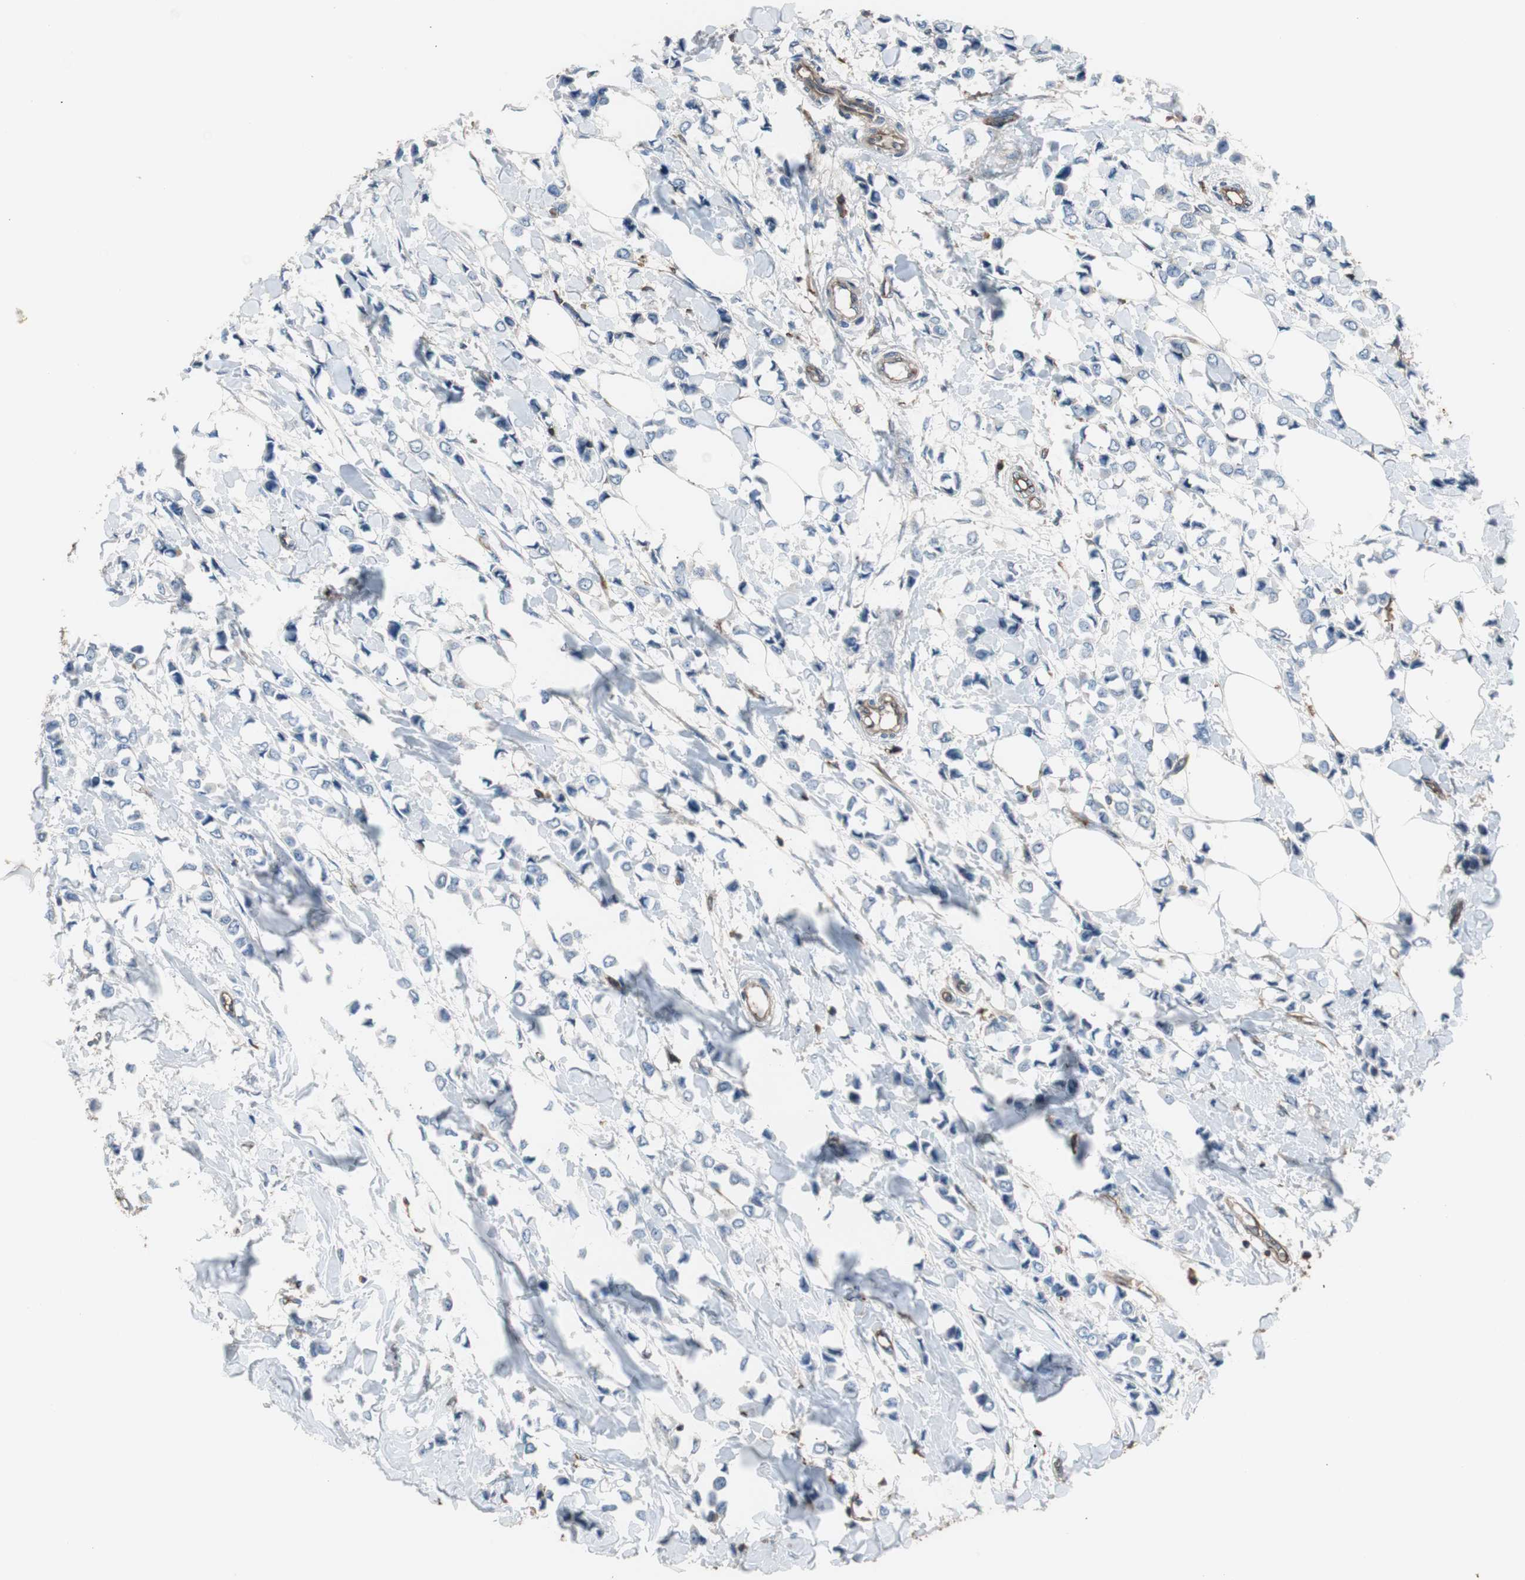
{"staining": {"intensity": "negative", "quantity": "none", "location": "none"}, "tissue": "breast cancer", "cell_type": "Tumor cells", "image_type": "cancer", "snomed": [{"axis": "morphology", "description": "Lobular carcinoma"}, {"axis": "topography", "description": "Breast"}], "caption": "Breast lobular carcinoma stained for a protein using immunohistochemistry (IHC) exhibits no staining tumor cells.", "gene": "B2M", "patient": {"sex": "female", "age": 51}}